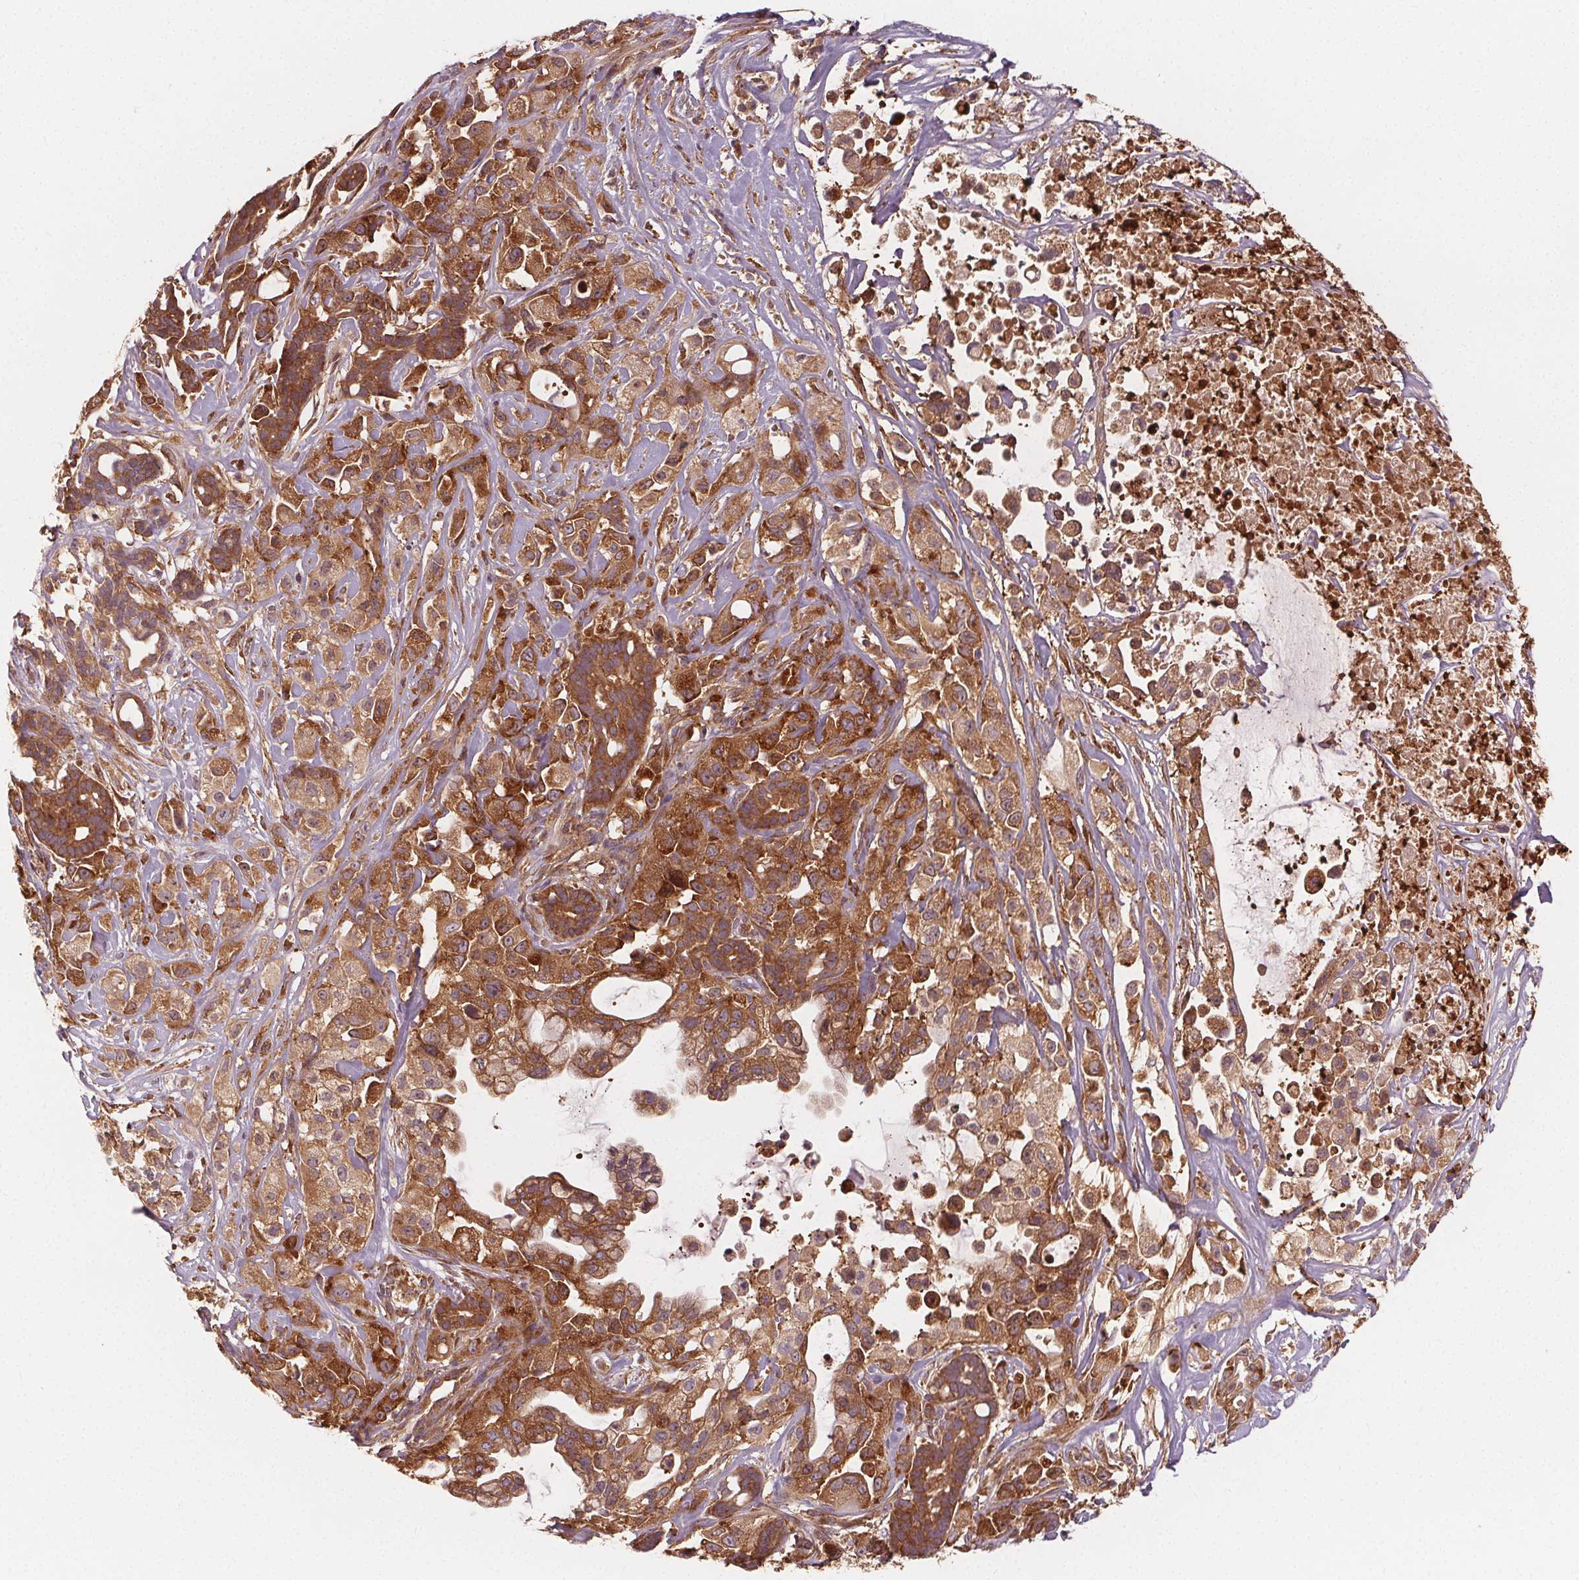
{"staining": {"intensity": "moderate", "quantity": ">75%", "location": "cytoplasmic/membranous"}, "tissue": "pancreatic cancer", "cell_type": "Tumor cells", "image_type": "cancer", "snomed": [{"axis": "morphology", "description": "Adenocarcinoma, NOS"}, {"axis": "topography", "description": "Pancreas"}], "caption": "DAB immunohistochemical staining of human adenocarcinoma (pancreatic) shows moderate cytoplasmic/membranous protein expression in about >75% of tumor cells.", "gene": "EIF3D", "patient": {"sex": "male", "age": 44}}